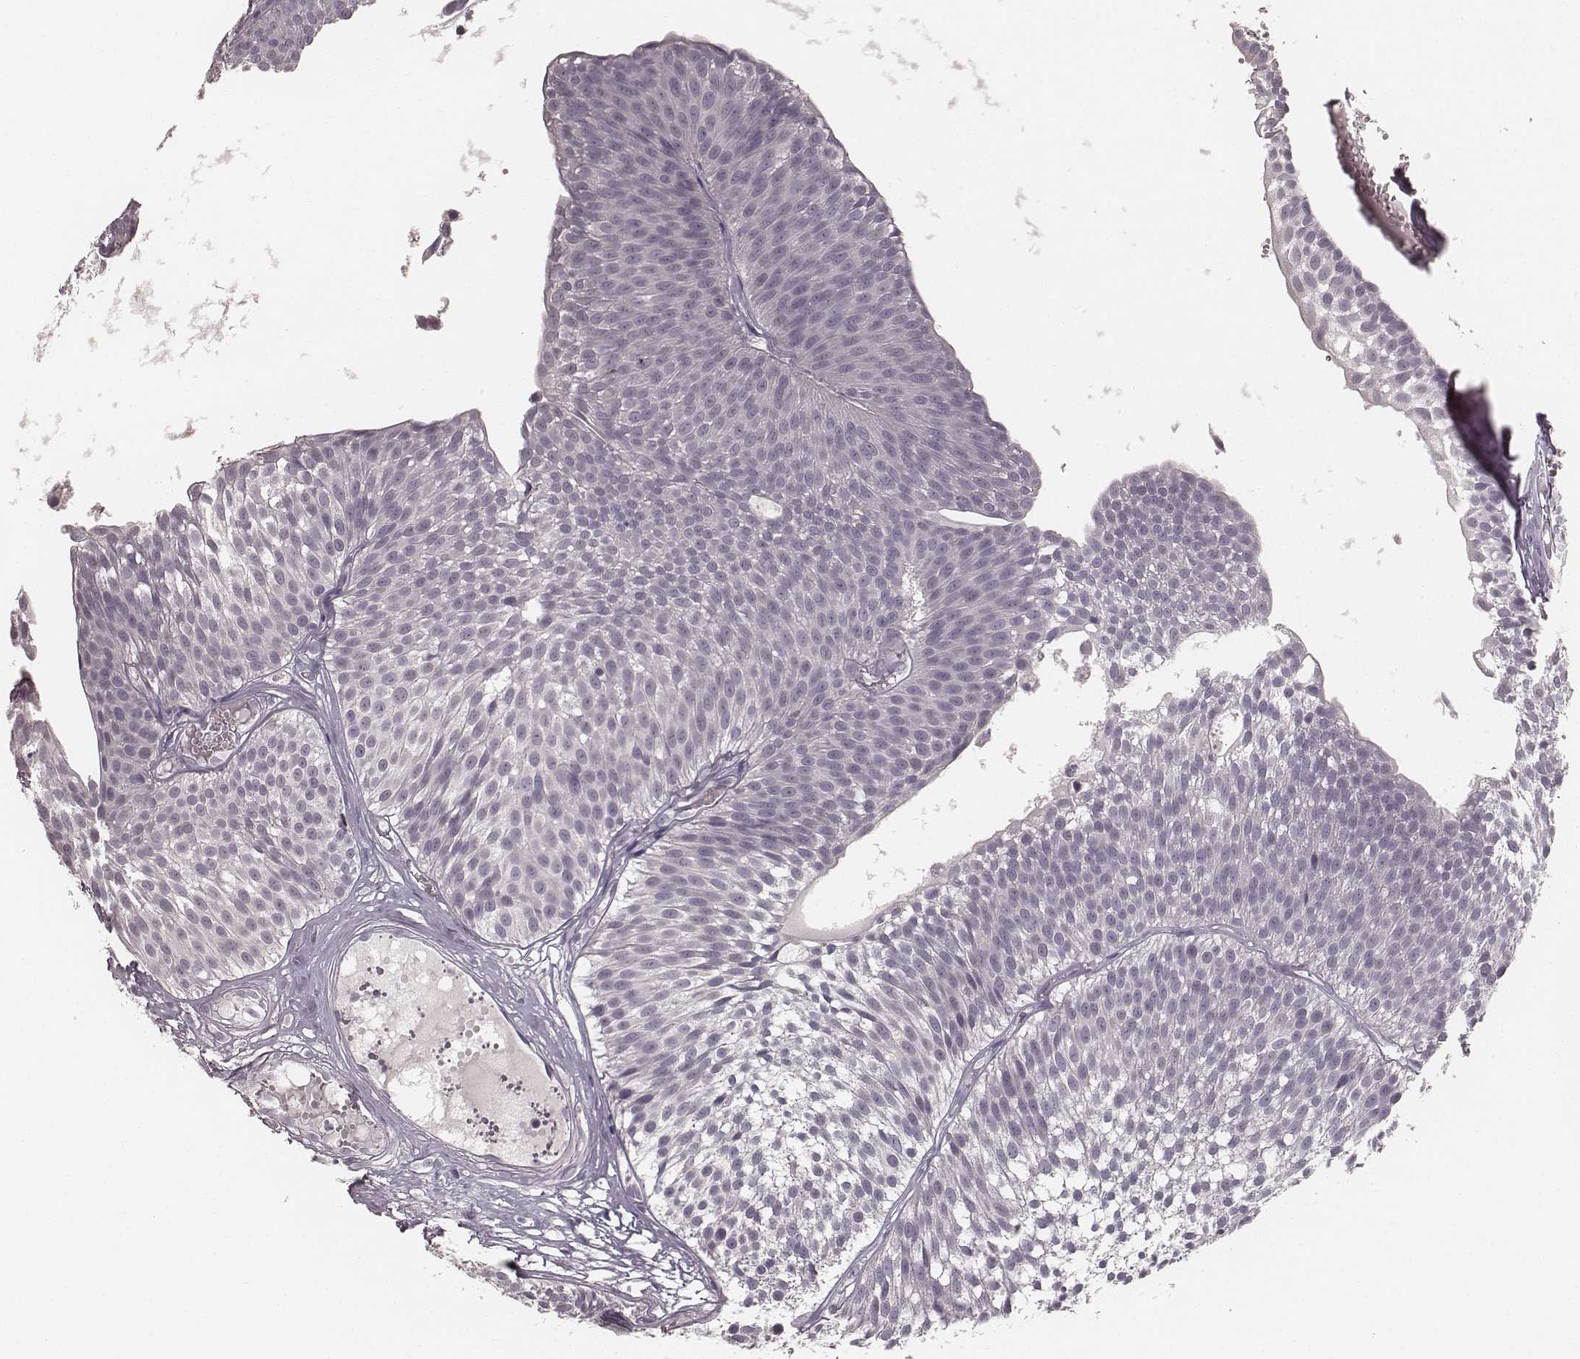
{"staining": {"intensity": "negative", "quantity": "none", "location": "none"}, "tissue": "urothelial cancer", "cell_type": "Tumor cells", "image_type": "cancer", "snomed": [{"axis": "morphology", "description": "Urothelial carcinoma, Low grade"}, {"axis": "topography", "description": "Urinary bladder"}], "caption": "This is an IHC photomicrograph of human low-grade urothelial carcinoma. There is no expression in tumor cells.", "gene": "LY6K", "patient": {"sex": "male", "age": 63}}